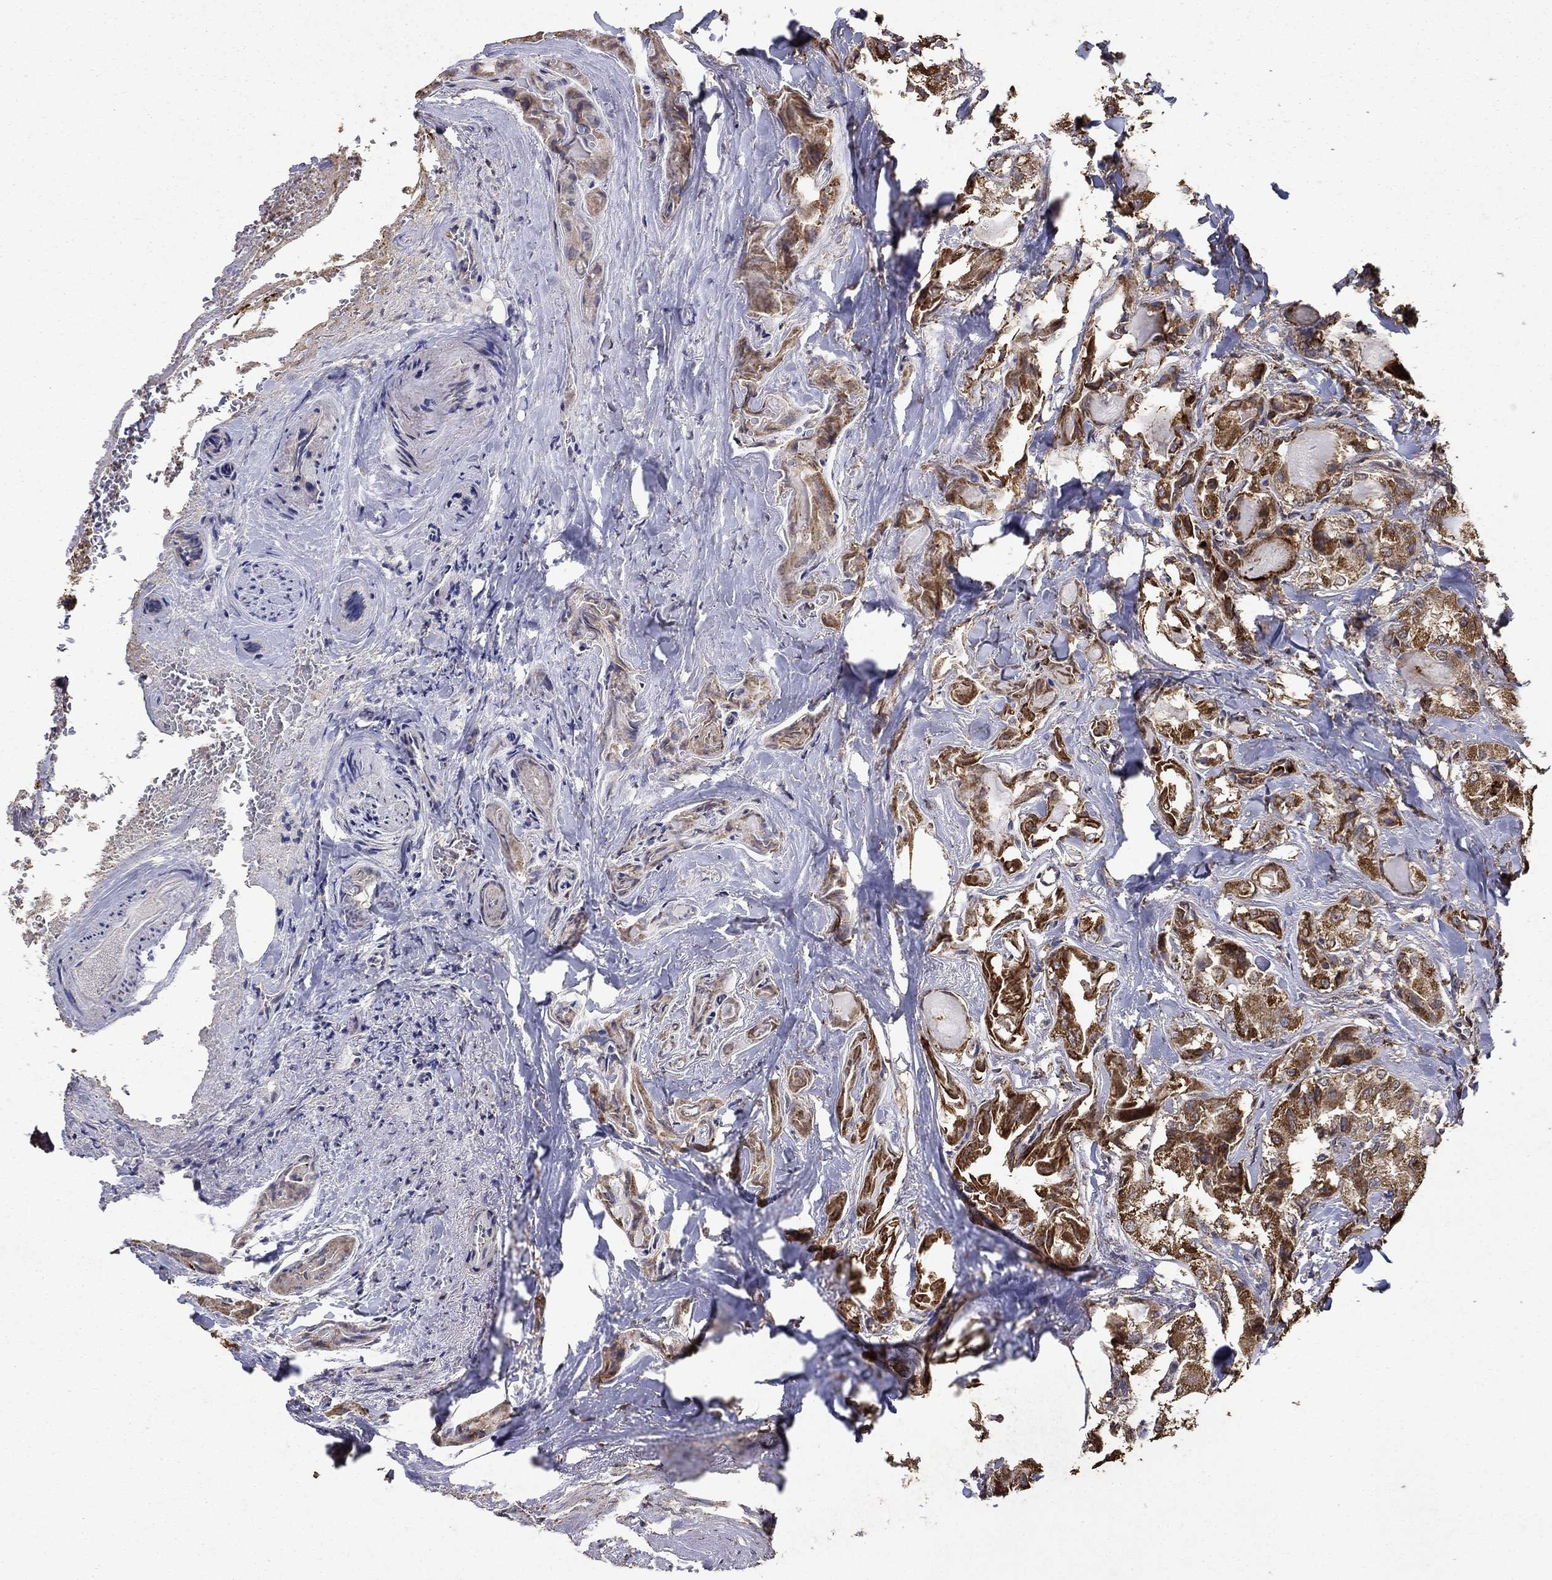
{"staining": {"intensity": "strong", "quantity": ">75%", "location": "cytoplasmic/membranous"}, "tissue": "thyroid cancer", "cell_type": "Tumor cells", "image_type": "cancer", "snomed": [{"axis": "morphology", "description": "Normal tissue, NOS"}, {"axis": "morphology", "description": "Papillary adenocarcinoma, NOS"}, {"axis": "topography", "description": "Thyroid gland"}], "caption": "Human thyroid papillary adenocarcinoma stained with a brown dye reveals strong cytoplasmic/membranous positive expression in approximately >75% of tumor cells.", "gene": "IFRD1", "patient": {"sex": "female", "age": 66}}